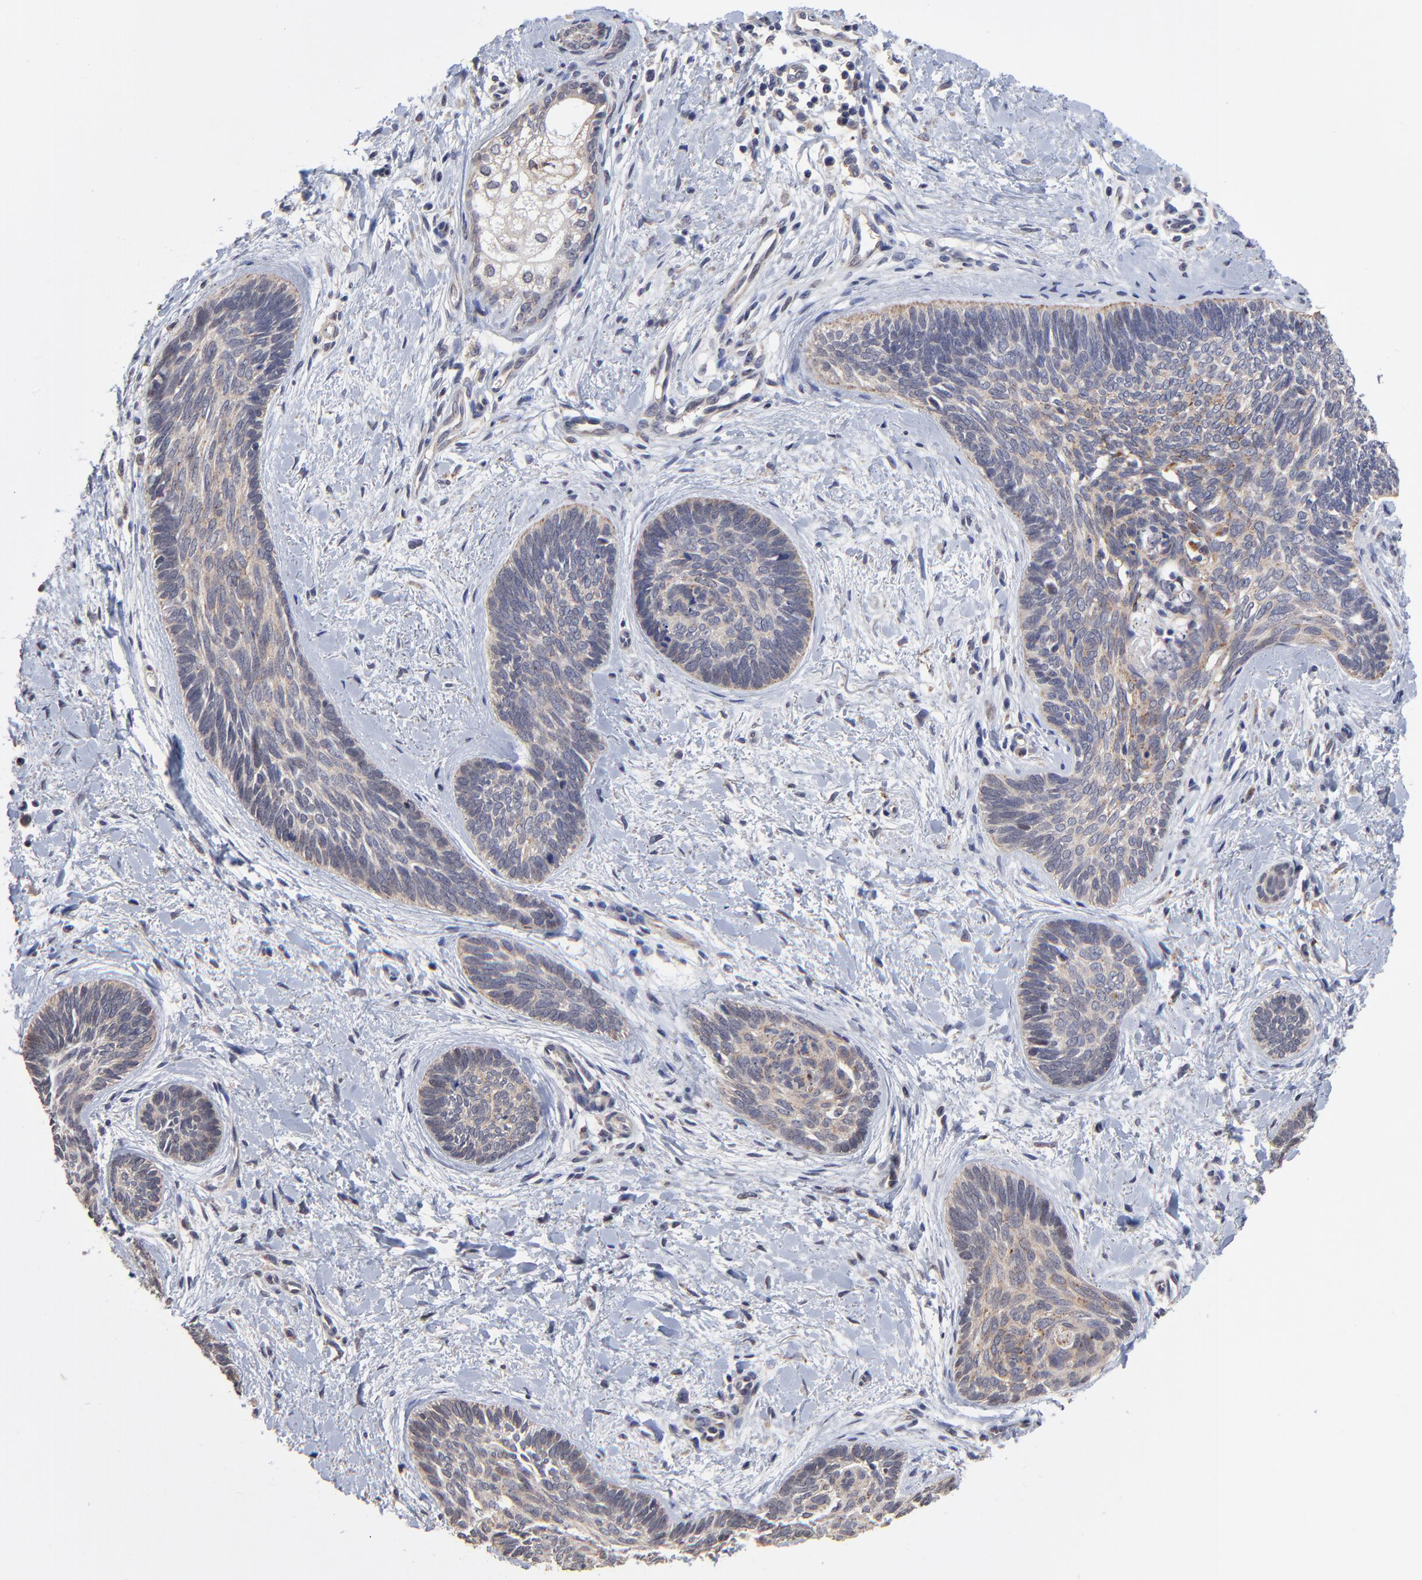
{"staining": {"intensity": "weak", "quantity": "25%-75%", "location": "cytoplasmic/membranous"}, "tissue": "skin cancer", "cell_type": "Tumor cells", "image_type": "cancer", "snomed": [{"axis": "morphology", "description": "Basal cell carcinoma"}, {"axis": "topography", "description": "Skin"}], "caption": "There is low levels of weak cytoplasmic/membranous expression in tumor cells of skin cancer, as demonstrated by immunohistochemical staining (brown color).", "gene": "PDE4B", "patient": {"sex": "female", "age": 81}}